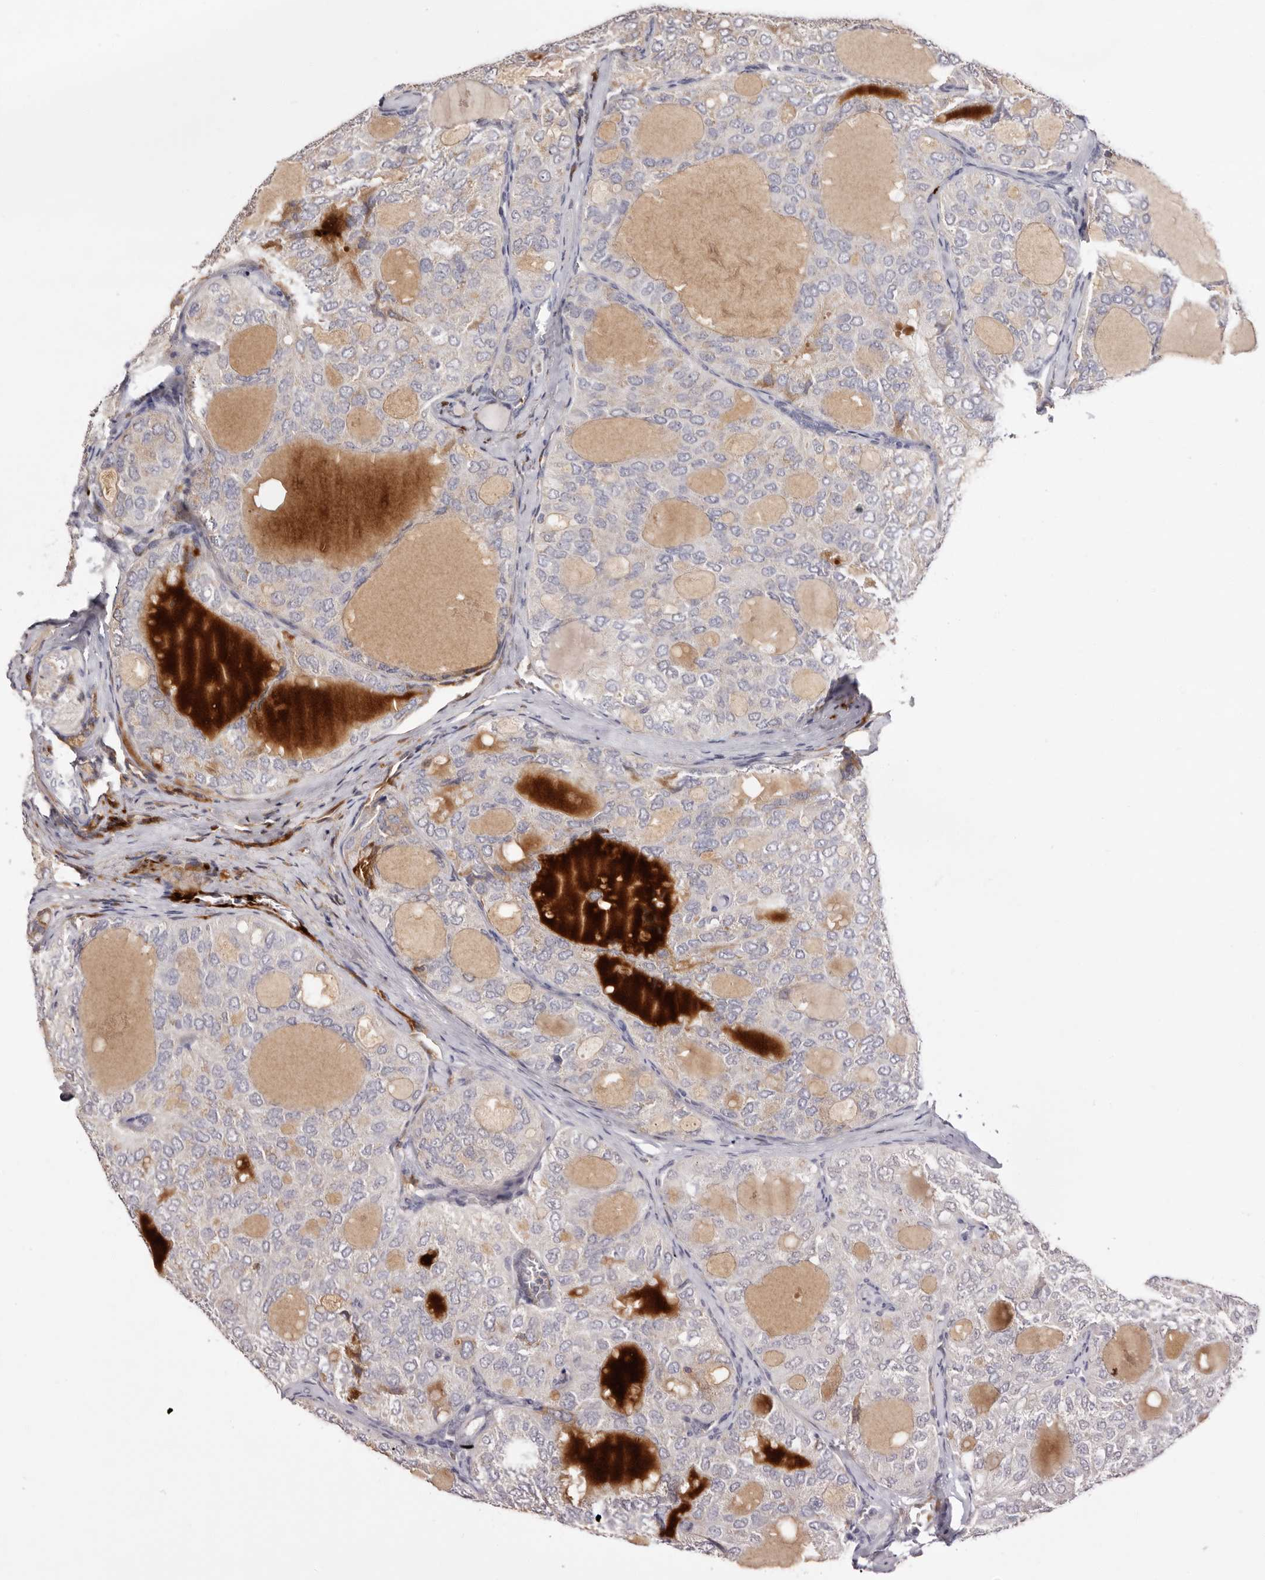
{"staining": {"intensity": "negative", "quantity": "none", "location": "none"}, "tissue": "thyroid cancer", "cell_type": "Tumor cells", "image_type": "cancer", "snomed": [{"axis": "morphology", "description": "Follicular adenoma carcinoma, NOS"}, {"axis": "topography", "description": "Thyroid gland"}], "caption": "Human thyroid follicular adenoma carcinoma stained for a protein using immunohistochemistry shows no staining in tumor cells.", "gene": "LMLN", "patient": {"sex": "male", "age": 75}}